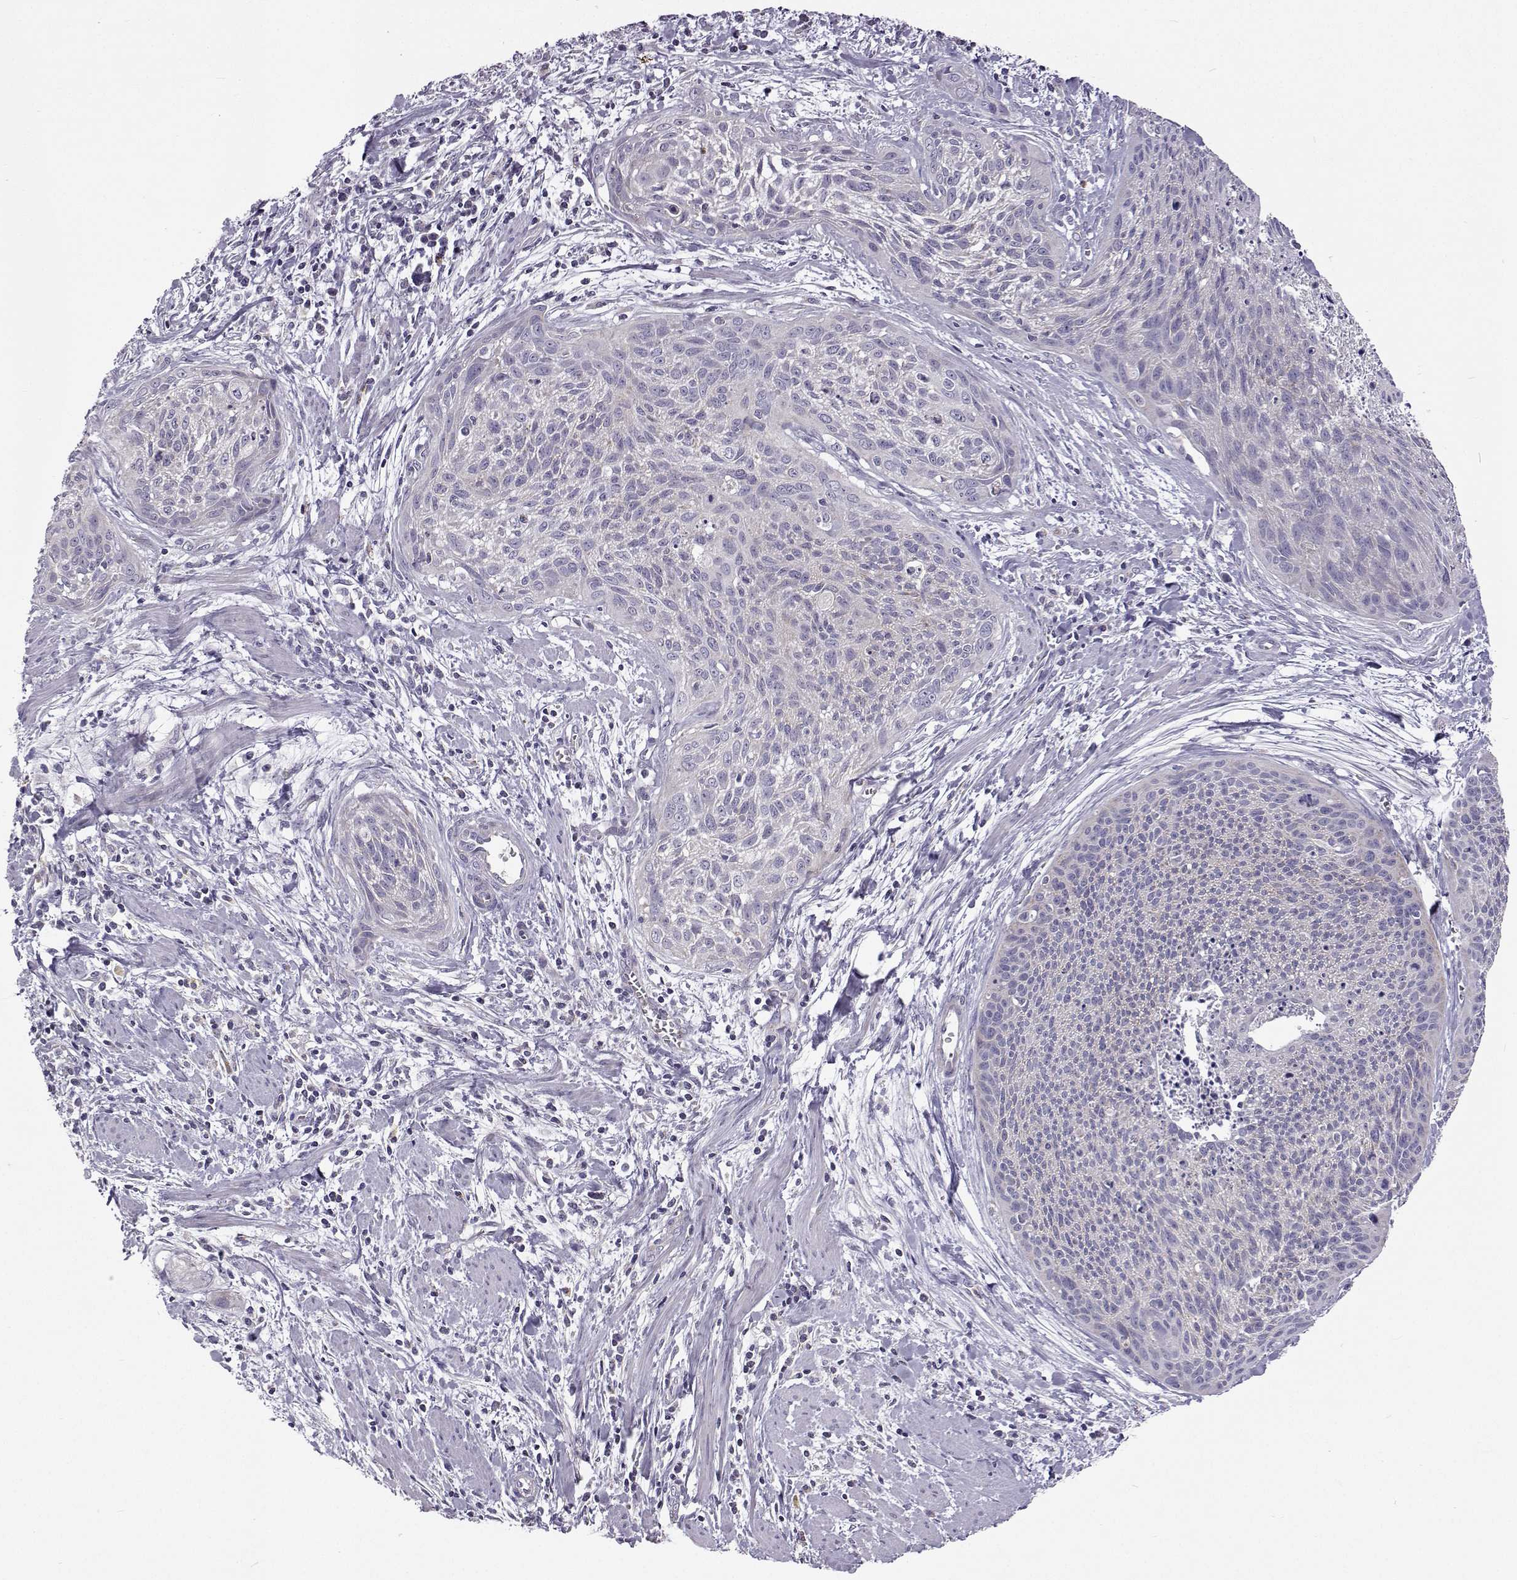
{"staining": {"intensity": "negative", "quantity": "none", "location": "none"}, "tissue": "cervical cancer", "cell_type": "Tumor cells", "image_type": "cancer", "snomed": [{"axis": "morphology", "description": "Squamous cell carcinoma, NOS"}, {"axis": "topography", "description": "Cervix"}], "caption": "High magnification brightfield microscopy of squamous cell carcinoma (cervical) stained with DAB (3,3'-diaminobenzidine) (brown) and counterstained with hematoxylin (blue): tumor cells show no significant staining.", "gene": "CLN6", "patient": {"sex": "female", "age": 55}}